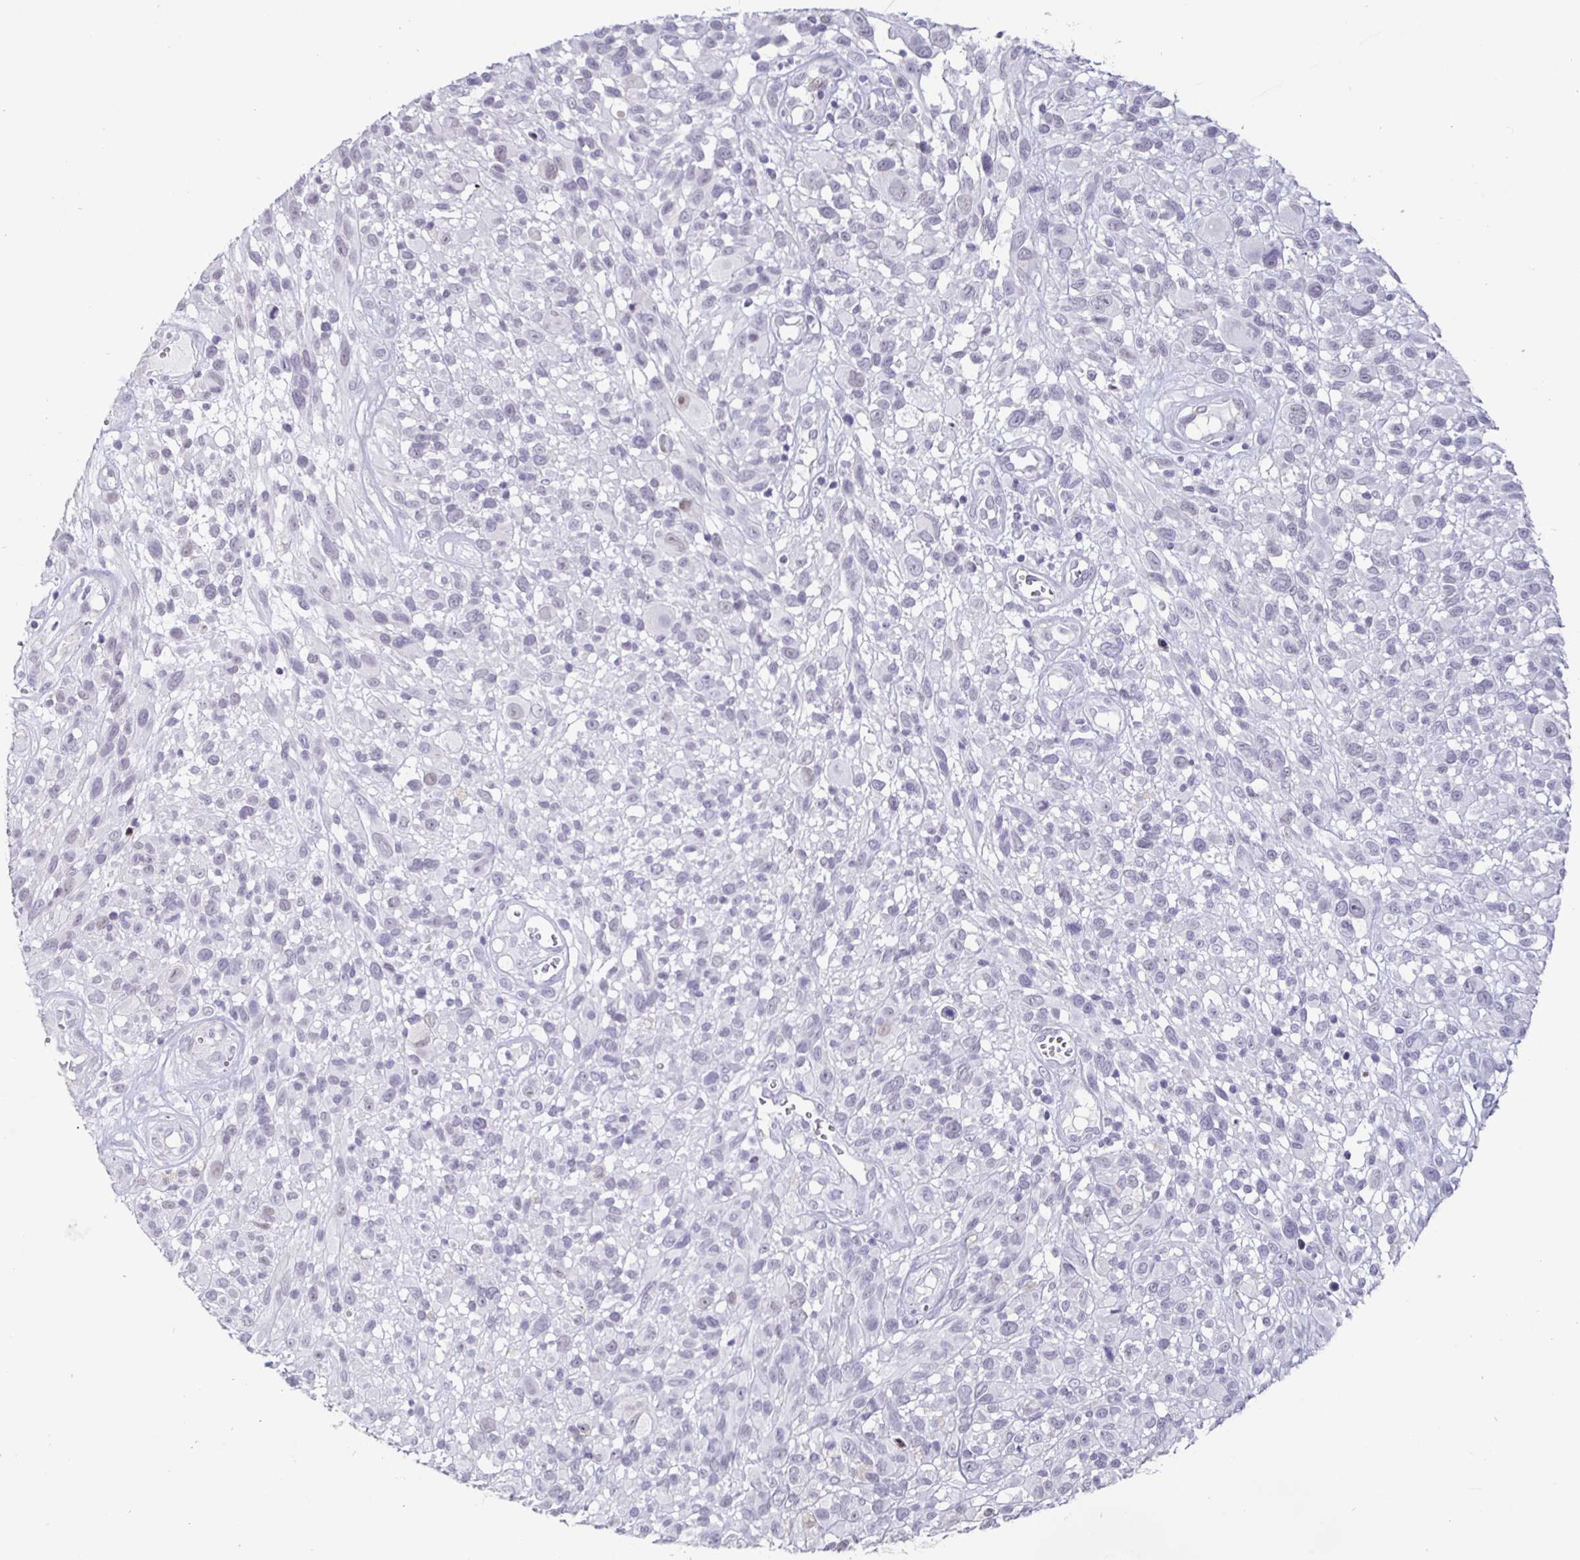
{"staining": {"intensity": "negative", "quantity": "none", "location": "none"}, "tissue": "melanoma", "cell_type": "Tumor cells", "image_type": "cancer", "snomed": [{"axis": "morphology", "description": "Malignant melanoma, NOS"}, {"axis": "topography", "description": "Skin"}], "caption": "This is an immunohistochemistry (IHC) photomicrograph of malignant melanoma. There is no positivity in tumor cells.", "gene": "OOSP2", "patient": {"sex": "male", "age": 68}}